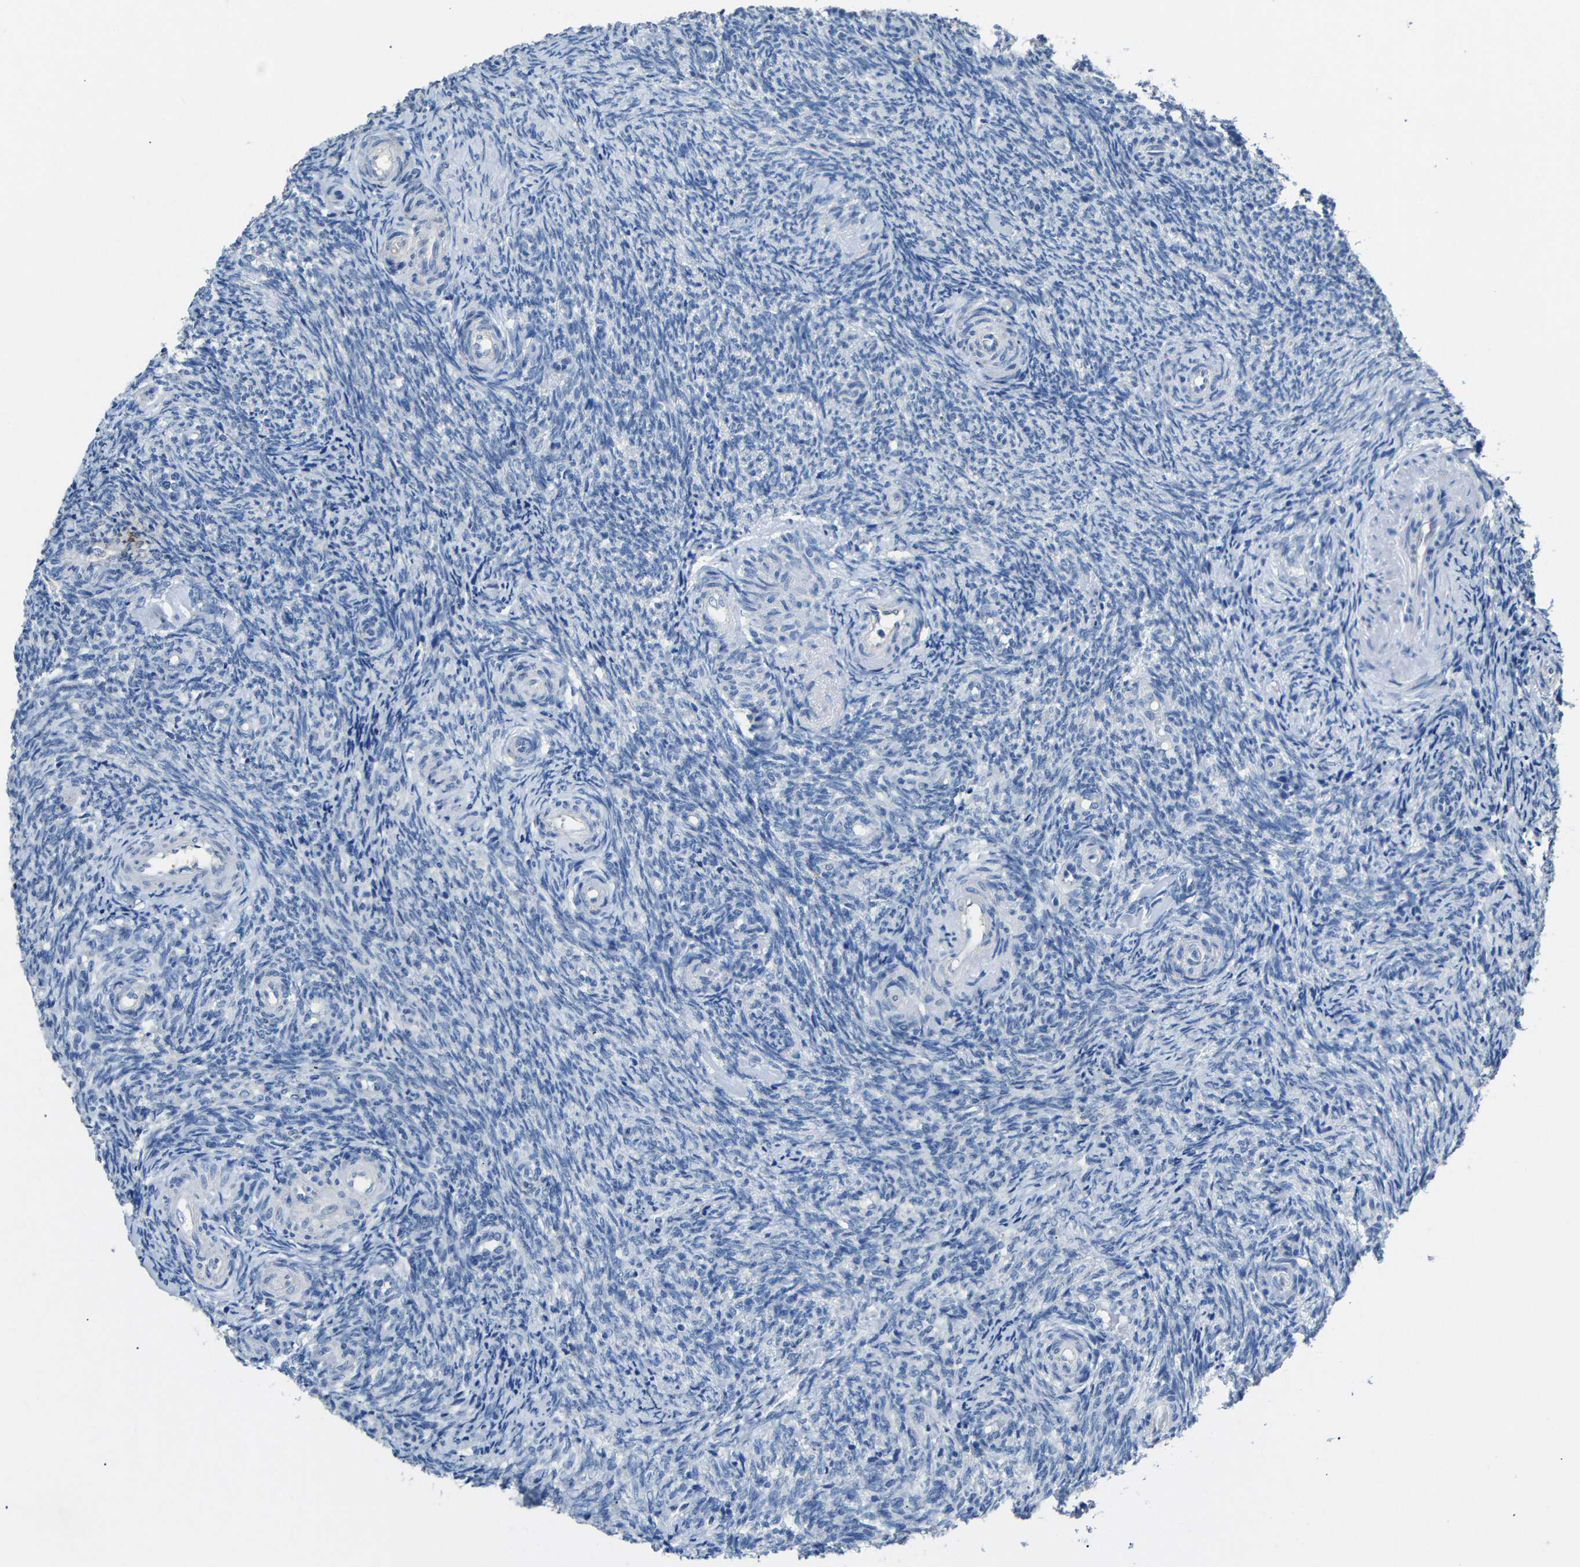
{"staining": {"intensity": "negative", "quantity": "none", "location": "none"}, "tissue": "ovary", "cell_type": "Ovarian stroma cells", "image_type": "normal", "snomed": [{"axis": "morphology", "description": "Normal tissue, NOS"}, {"axis": "topography", "description": "Ovary"}], "caption": "DAB immunohistochemical staining of normal ovary reveals no significant staining in ovarian stroma cells. Nuclei are stained in blue.", "gene": "INCENP", "patient": {"sex": "female", "age": 41}}